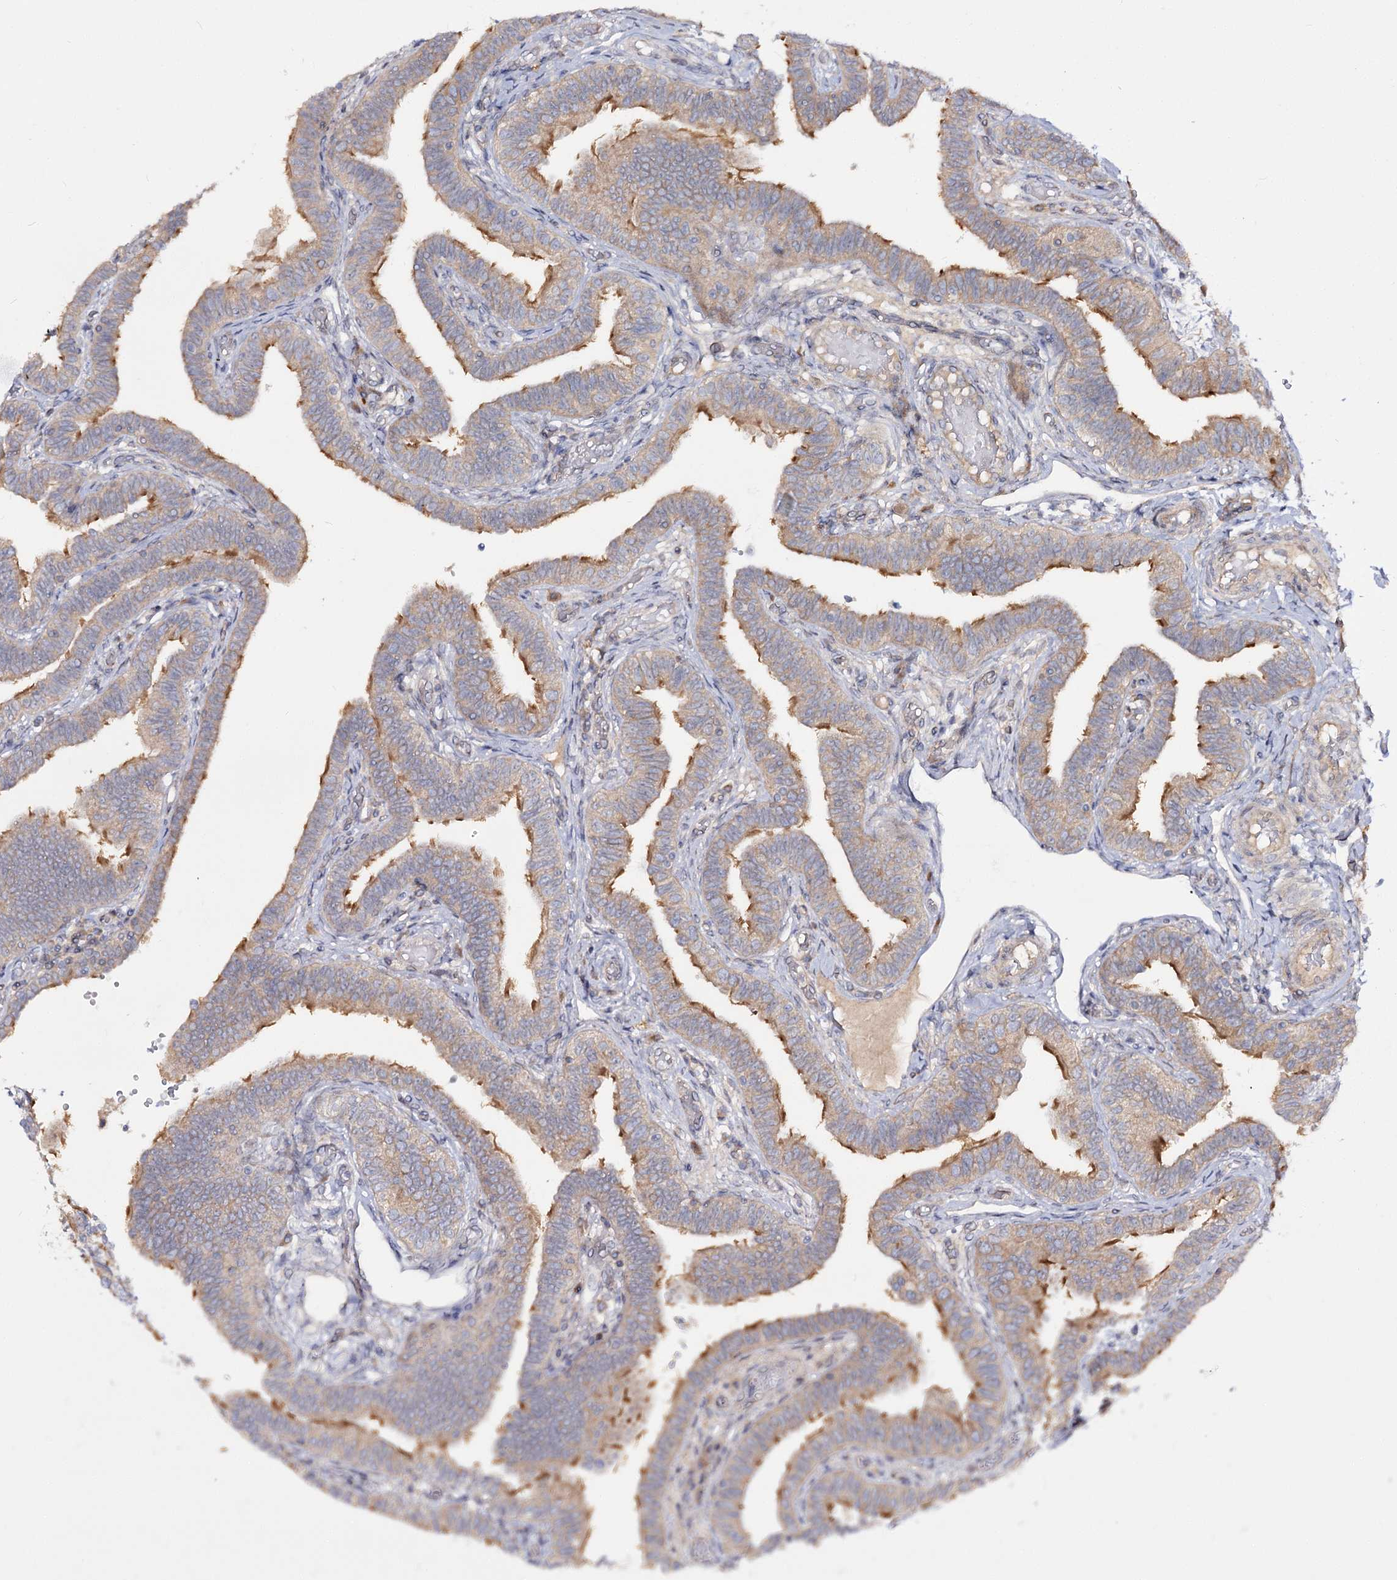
{"staining": {"intensity": "moderate", "quantity": ">75%", "location": "cytoplasmic/membranous"}, "tissue": "fallopian tube", "cell_type": "Glandular cells", "image_type": "normal", "snomed": [{"axis": "morphology", "description": "Normal tissue, NOS"}, {"axis": "topography", "description": "Fallopian tube"}], "caption": "Immunohistochemistry (DAB (3,3'-diaminobenzidine)) staining of unremarkable human fallopian tube demonstrates moderate cytoplasmic/membranous protein positivity in about >75% of glandular cells.", "gene": "C11orf80", "patient": {"sex": "female", "age": 39}}